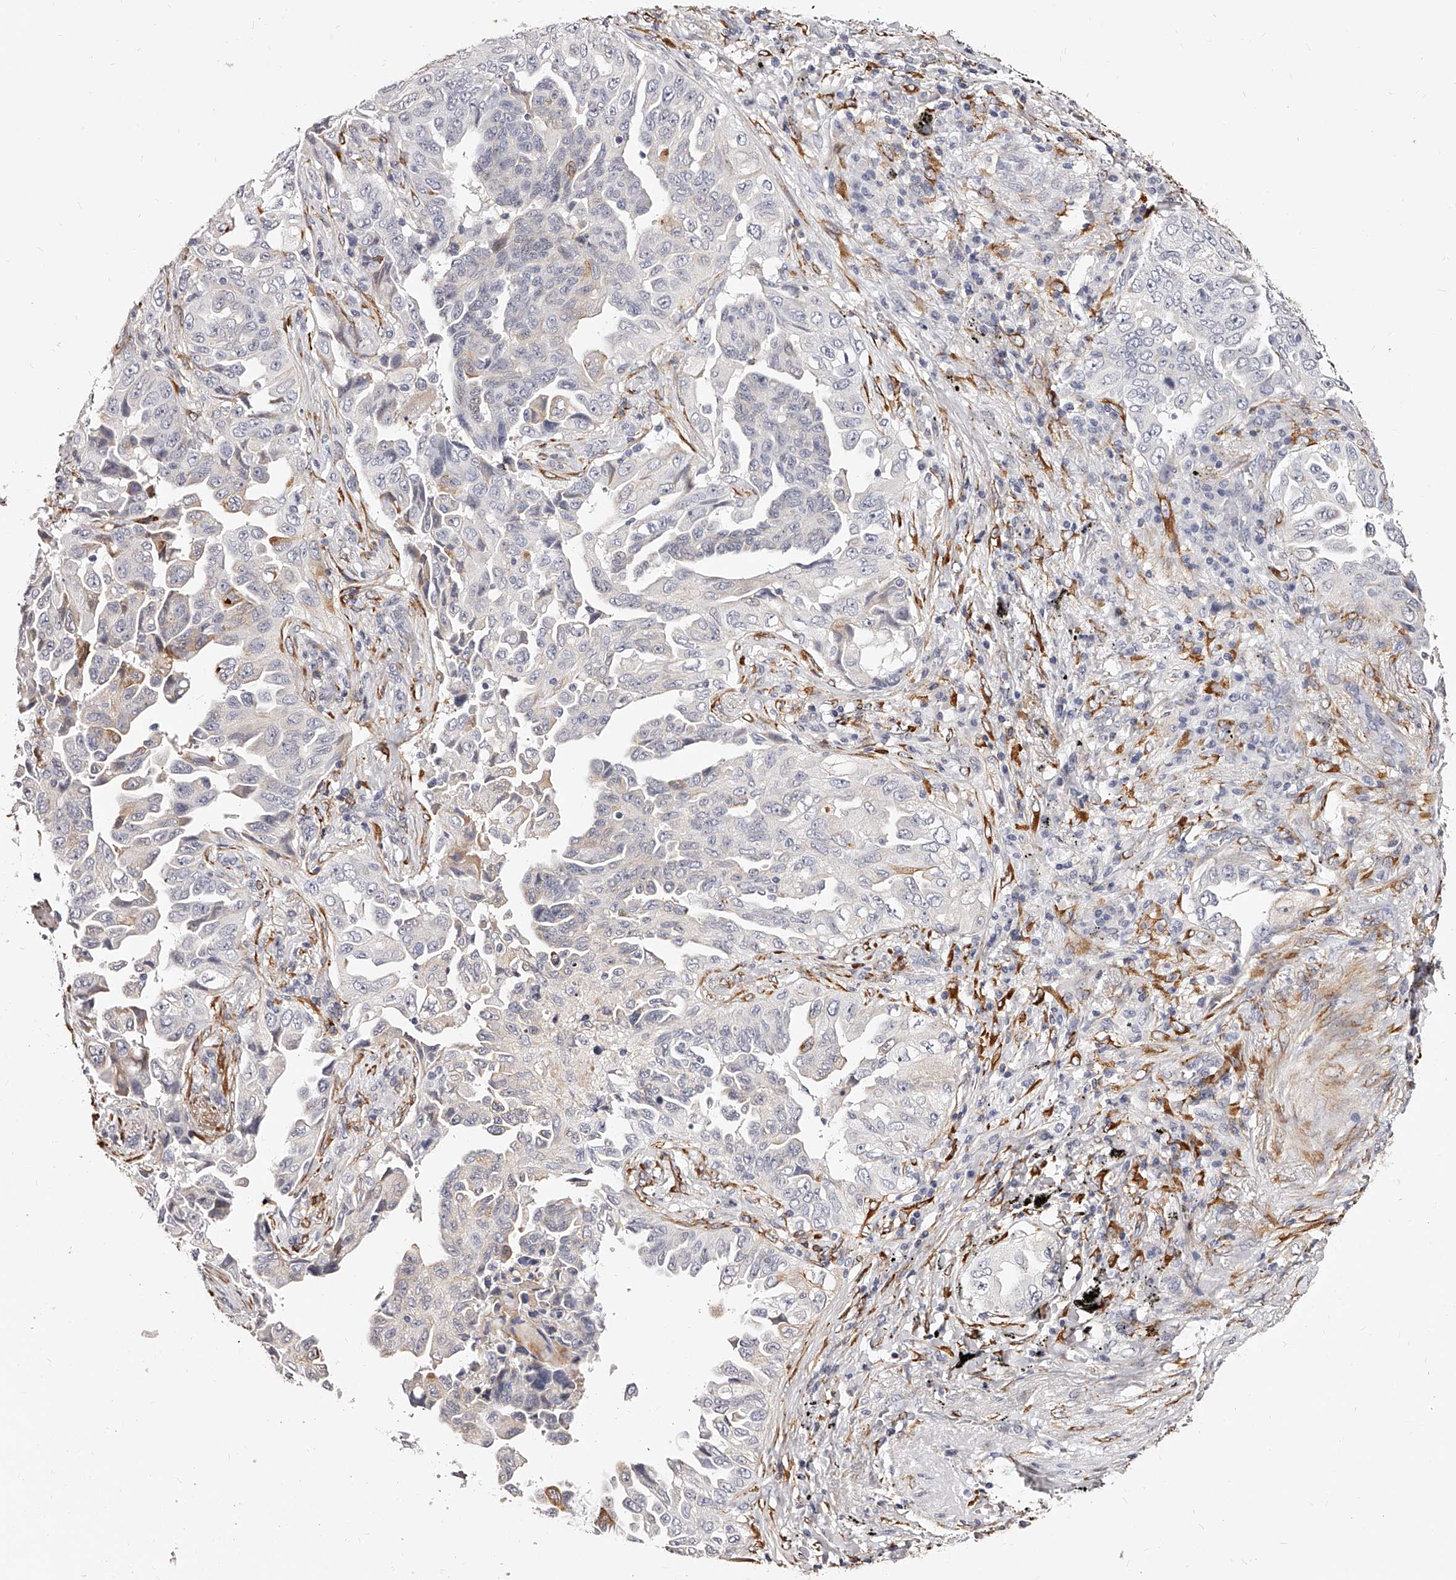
{"staining": {"intensity": "negative", "quantity": "none", "location": "none"}, "tissue": "lung cancer", "cell_type": "Tumor cells", "image_type": "cancer", "snomed": [{"axis": "morphology", "description": "Adenocarcinoma, NOS"}, {"axis": "topography", "description": "Lung"}], "caption": "This is a micrograph of immunohistochemistry (IHC) staining of lung cancer, which shows no staining in tumor cells.", "gene": "CD82", "patient": {"sex": "female", "age": 51}}